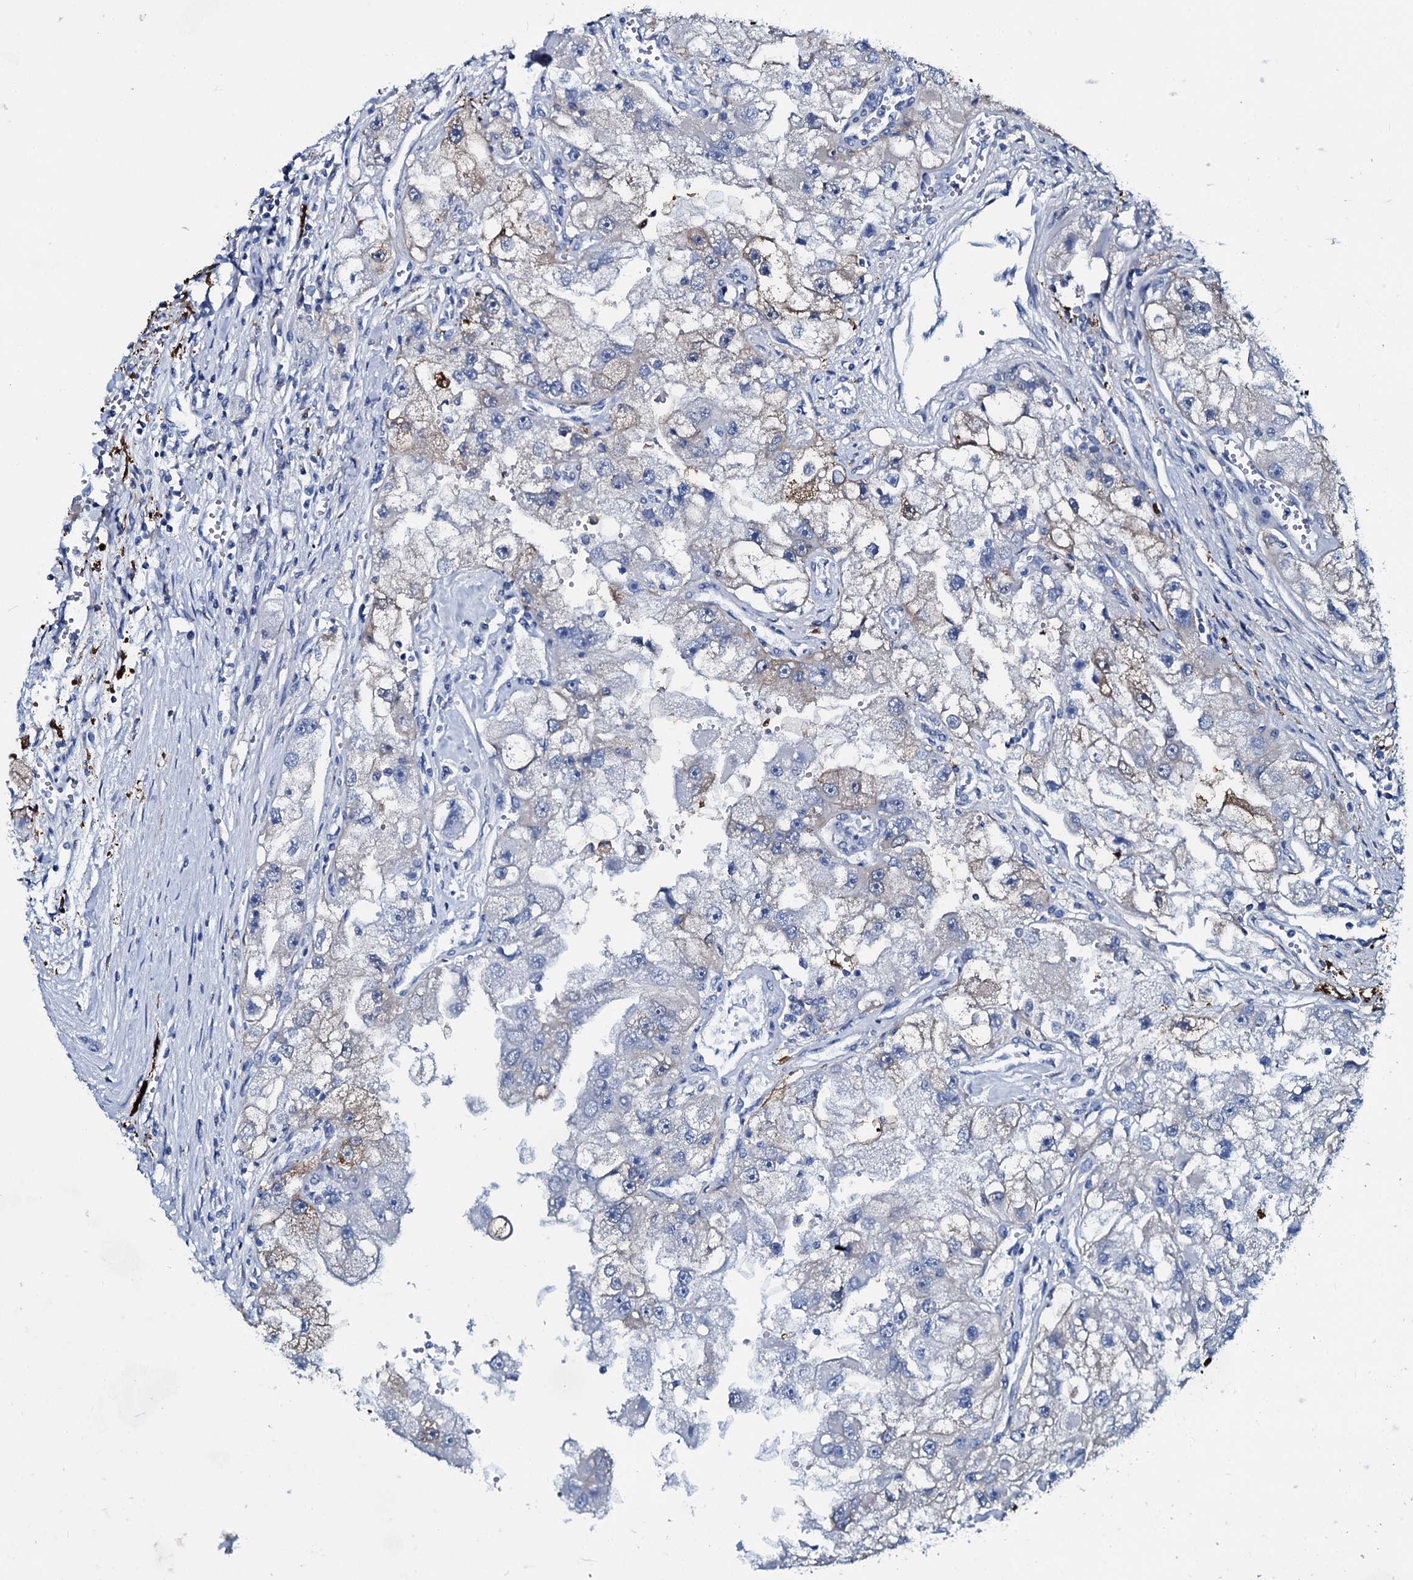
{"staining": {"intensity": "weak", "quantity": "<25%", "location": "cytoplasmic/membranous"}, "tissue": "renal cancer", "cell_type": "Tumor cells", "image_type": "cancer", "snomed": [{"axis": "morphology", "description": "Adenocarcinoma, NOS"}, {"axis": "topography", "description": "Kidney"}], "caption": "Immunohistochemistry (IHC) photomicrograph of neoplastic tissue: renal cancer (adenocarcinoma) stained with DAB (3,3'-diaminobenzidine) demonstrates no significant protein staining in tumor cells.", "gene": "SLC4A7", "patient": {"sex": "male", "age": 63}}